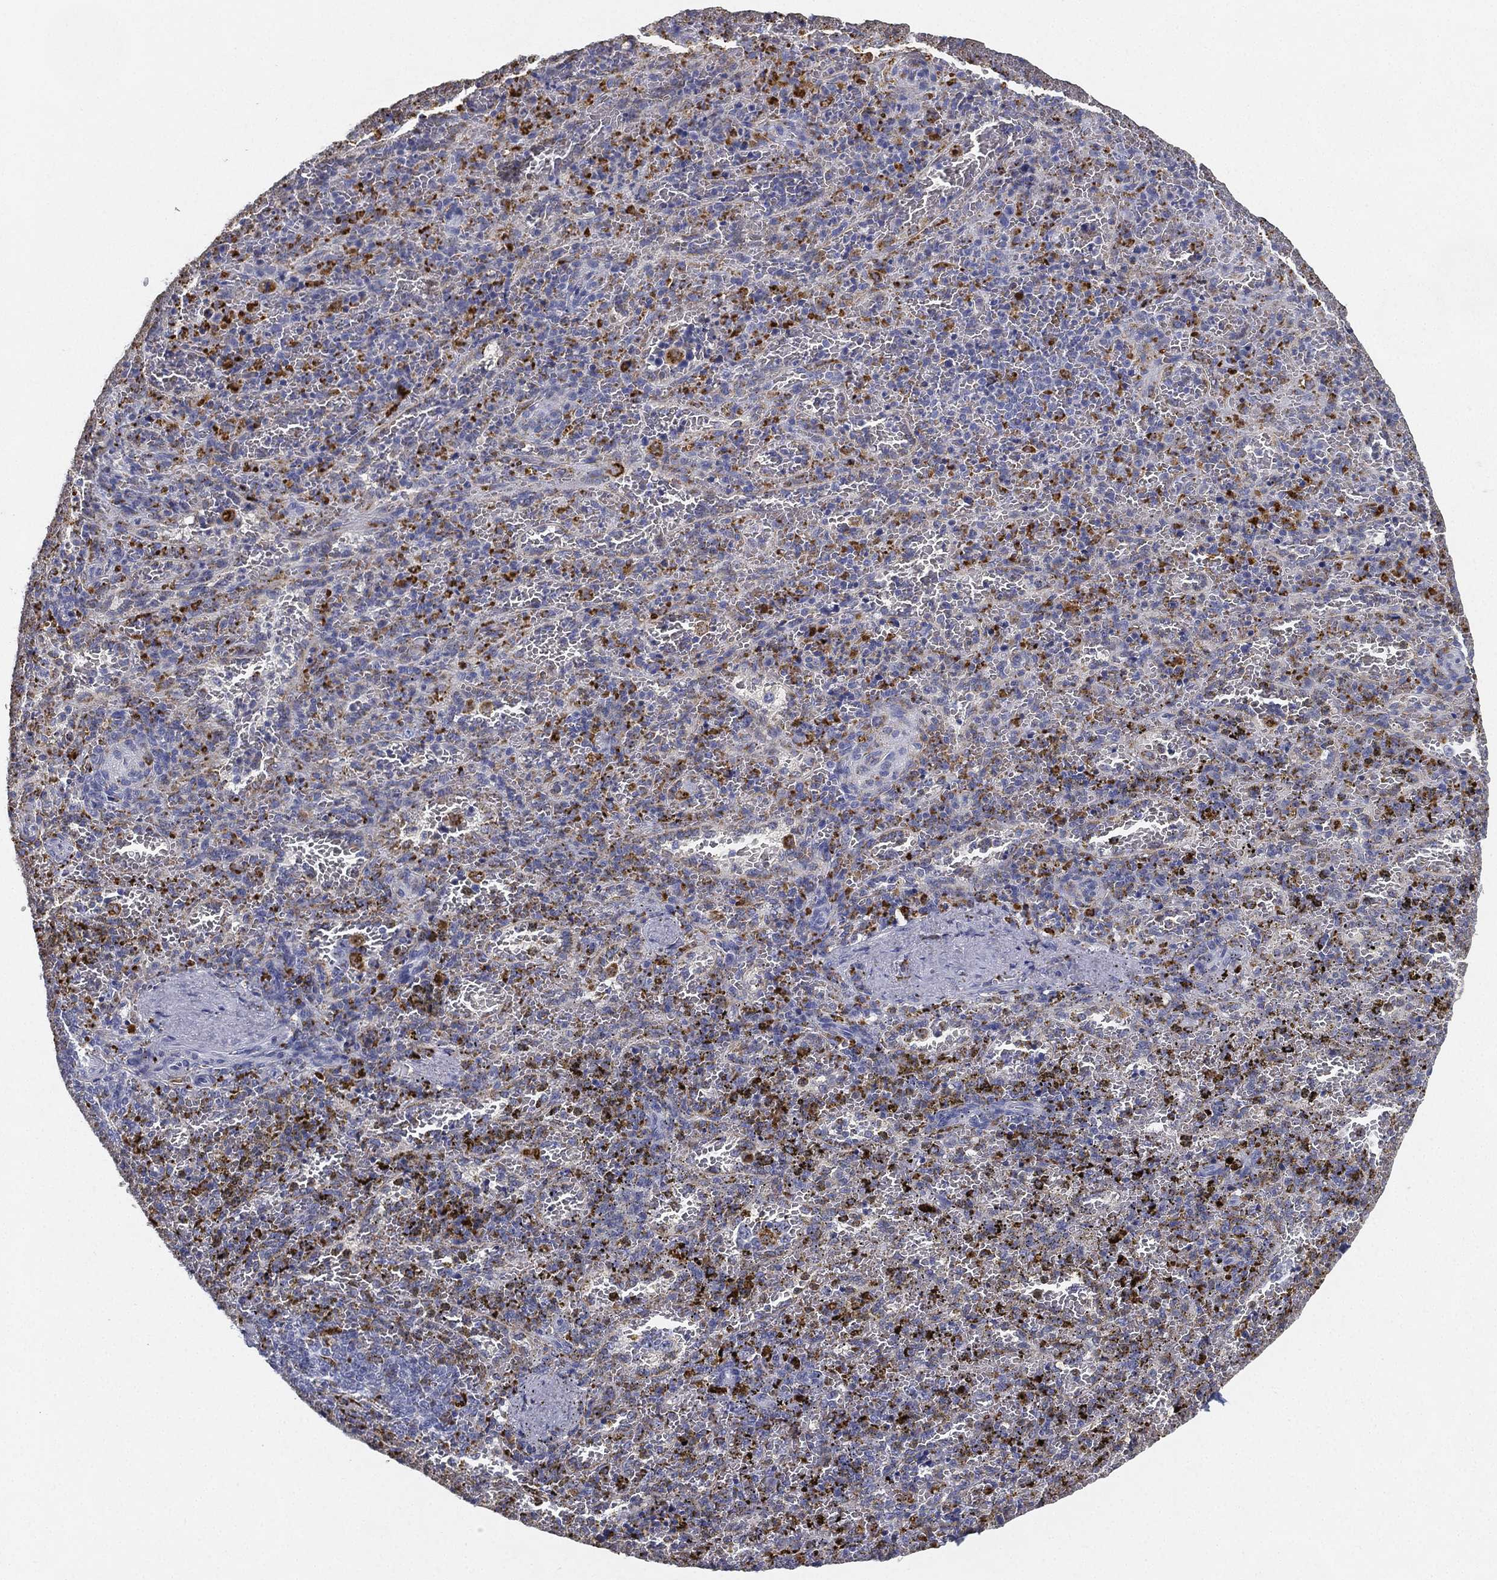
{"staining": {"intensity": "moderate", "quantity": "<25%", "location": "cytoplasmic/membranous"}, "tissue": "spleen", "cell_type": "Cells in red pulp", "image_type": "normal", "snomed": [{"axis": "morphology", "description": "Normal tissue, NOS"}, {"axis": "topography", "description": "Spleen"}], "caption": "Protein staining of normal spleen exhibits moderate cytoplasmic/membranous staining in about <25% of cells in red pulp. (Stains: DAB in brown, nuclei in blue, Microscopy: brightfield microscopy at high magnification).", "gene": "NPC2", "patient": {"sex": "female", "age": 50}}